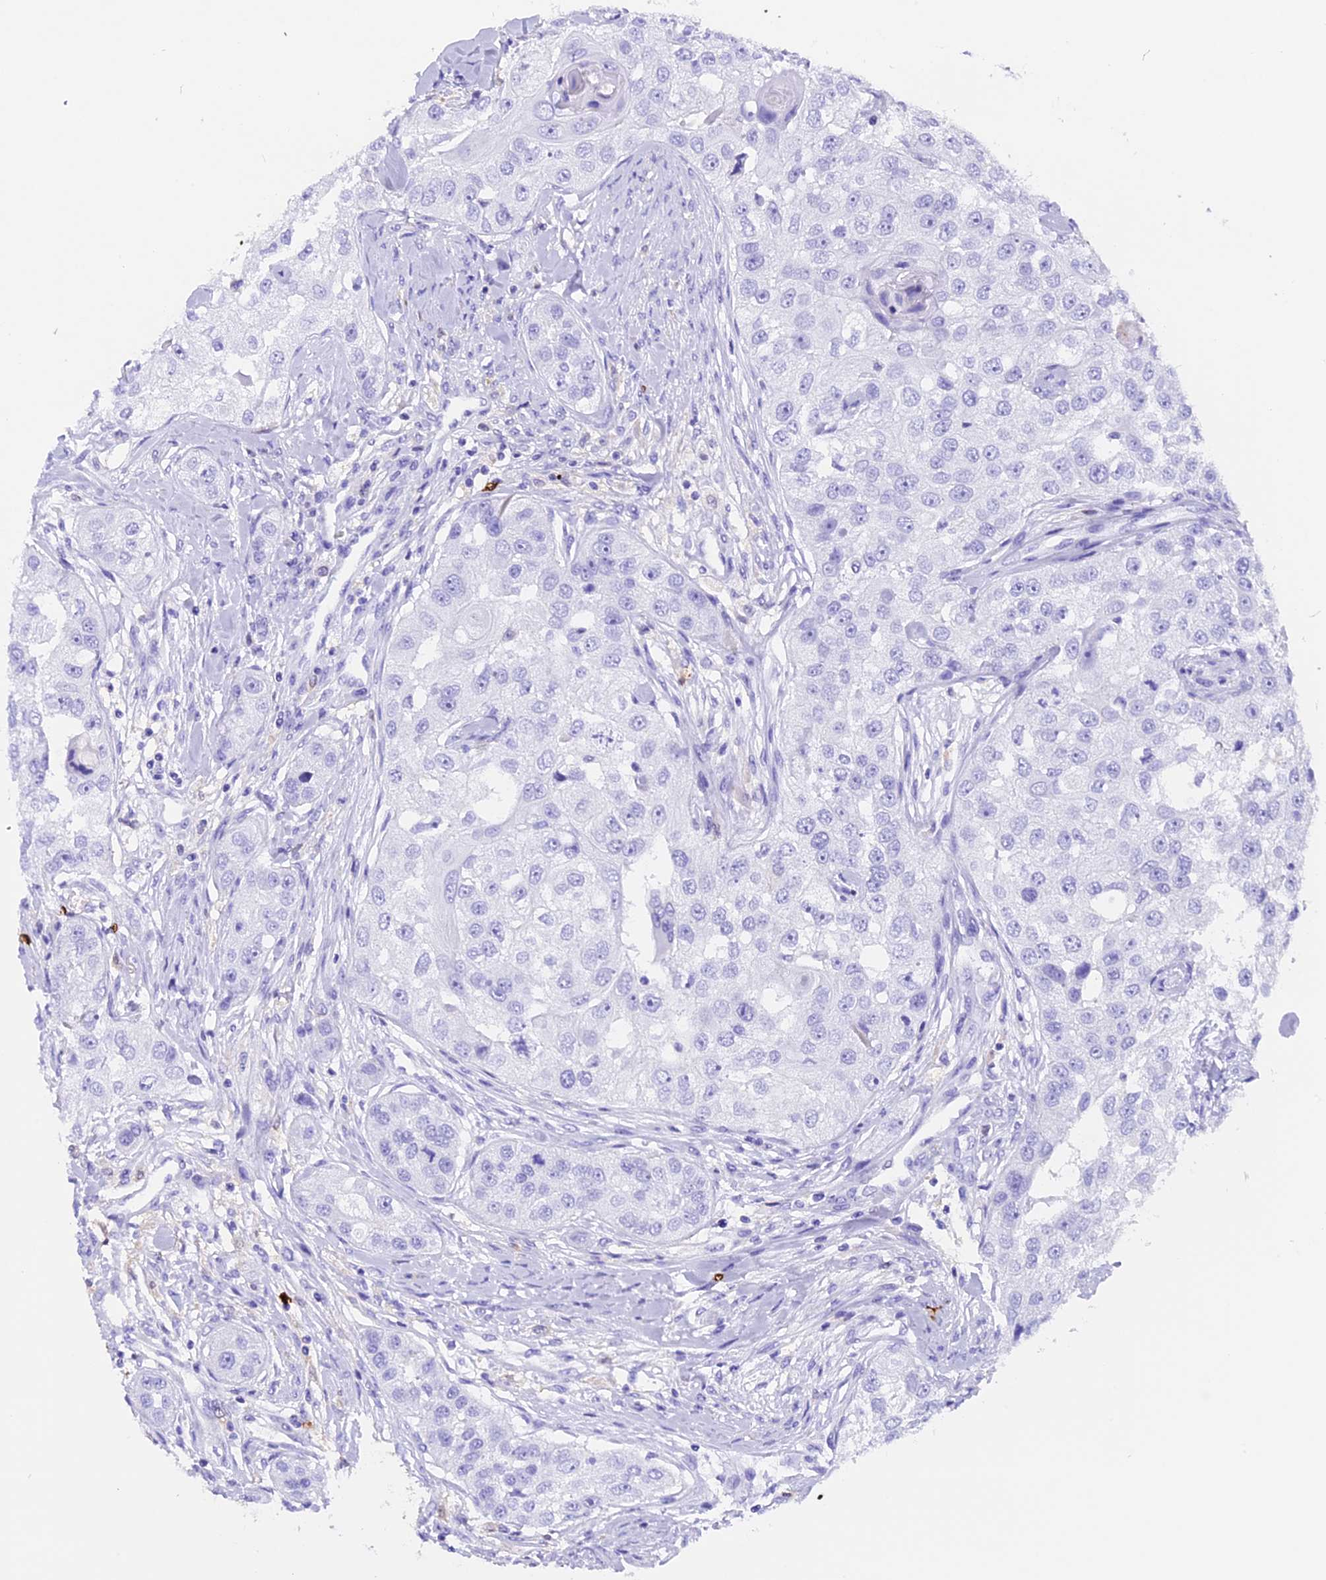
{"staining": {"intensity": "negative", "quantity": "none", "location": "none"}, "tissue": "head and neck cancer", "cell_type": "Tumor cells", "image_type": "cancer", "snomed": [{"axis": "morphology", "description": "Normal tissue, NOS"}, {"axis": "morphology", "description": "Squamous cell carcinoma, NOS"}, {"axis": "topography", "description": "Skeletal muscle"}, {"axis": "topography", "description": "Head-Neck"}], "caption": "Immunohistochemistry micrograph of neoplastic tissue: head and neck cancer (squamous cell carcinoma) stained with DAB demonstrates no significant protein staining in tumor cells.", "gene": "CLC", "patient": {"sex": "male", "age": 51}}